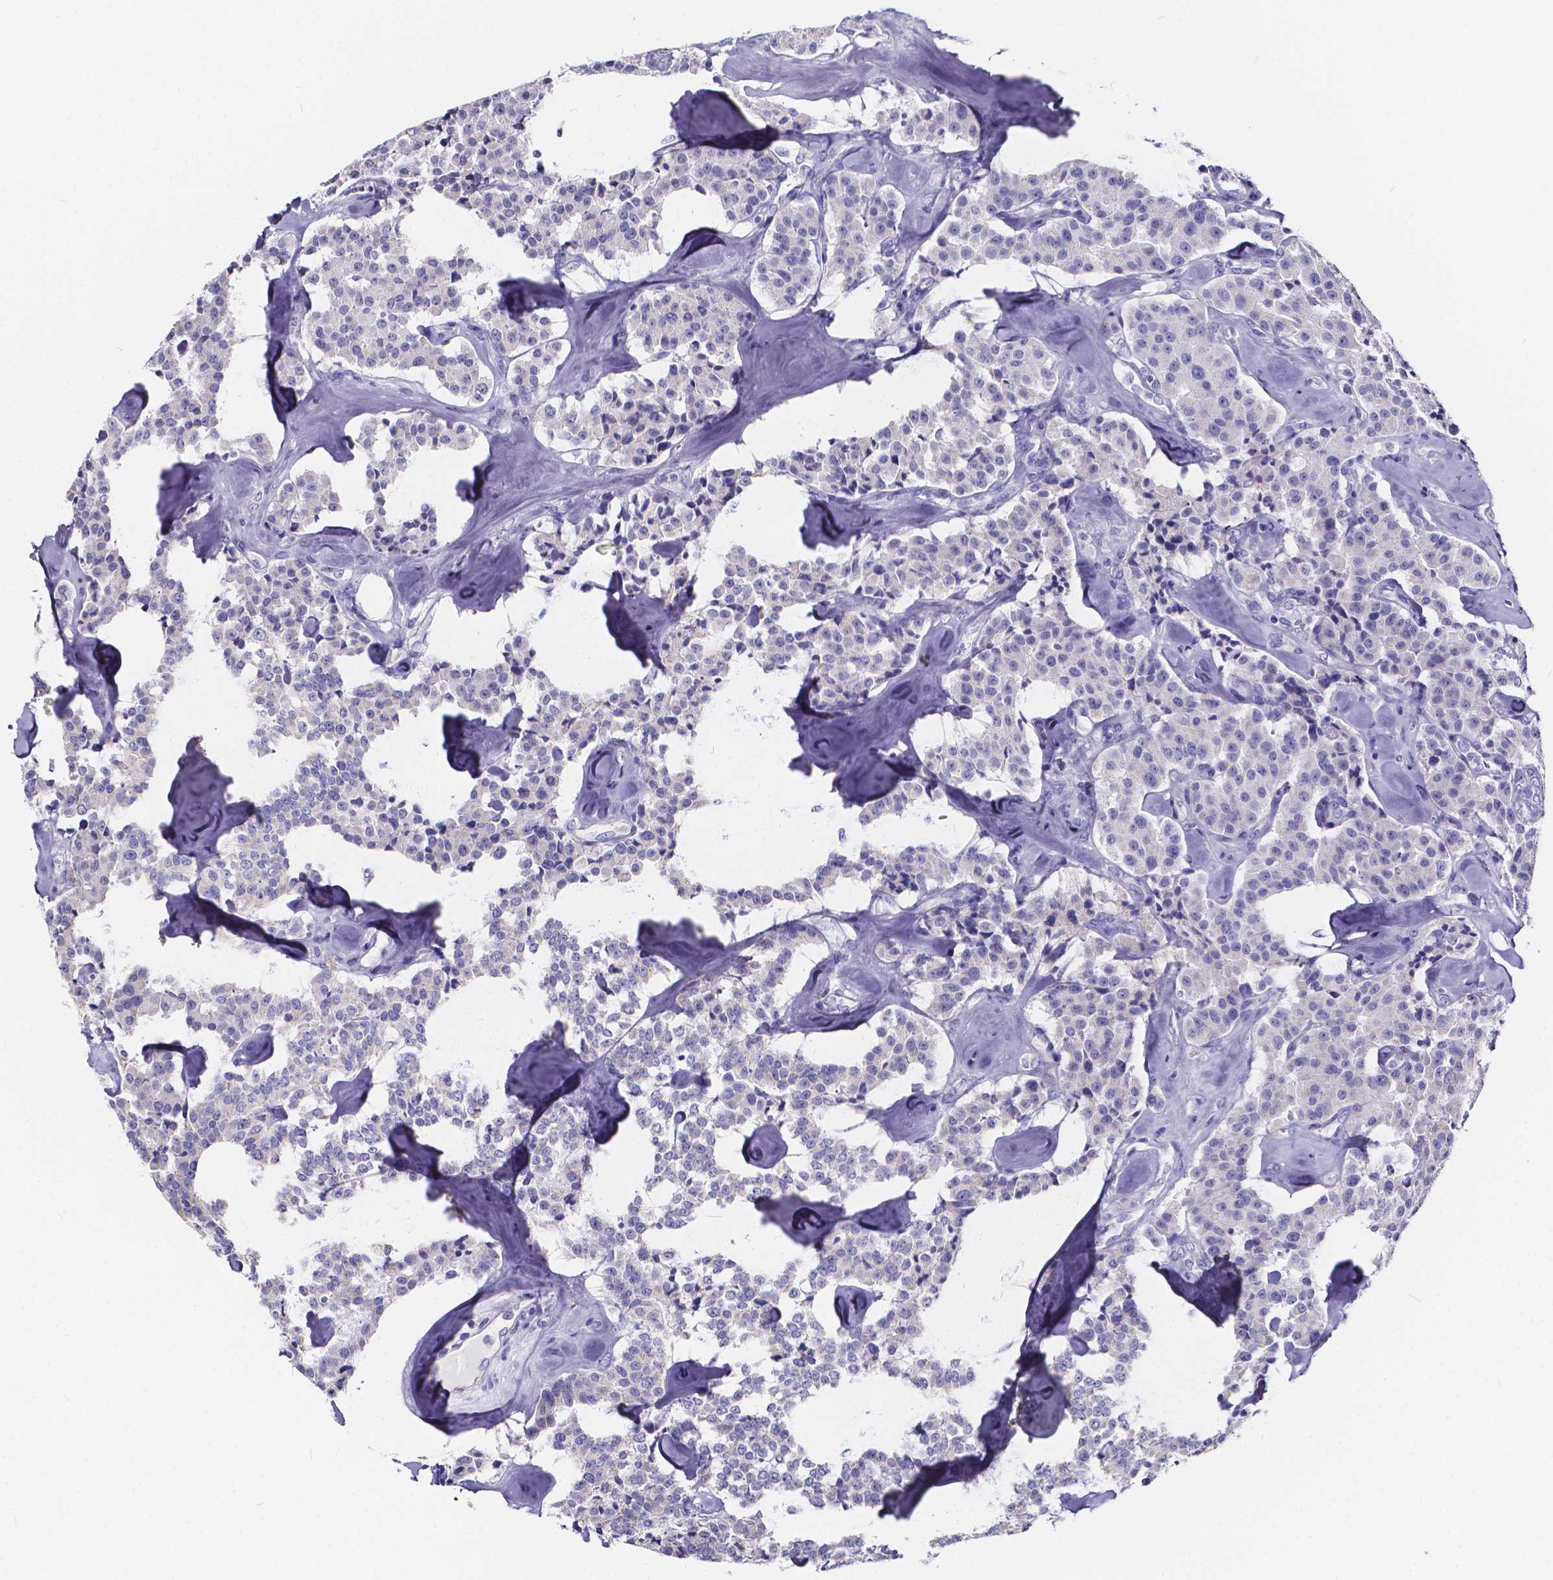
{"staining": {"intensity": "negative", "quantity": "none", "location": "none"}, "tissue": "carcinoid", "cell_type": "Tumor cells", "image_type": "cancer", "snomed": [{"axis": "morphology", "description": "Carcinoid, malignant, NOS"}, {"axis": "topography", "description": "Pancreas"}], "caption": "This is an IHC image of human carcinoid. There is no positivity in tumor cells.", "gene": "SPEF2", "patient": {"sex": "male", "age": 41}}